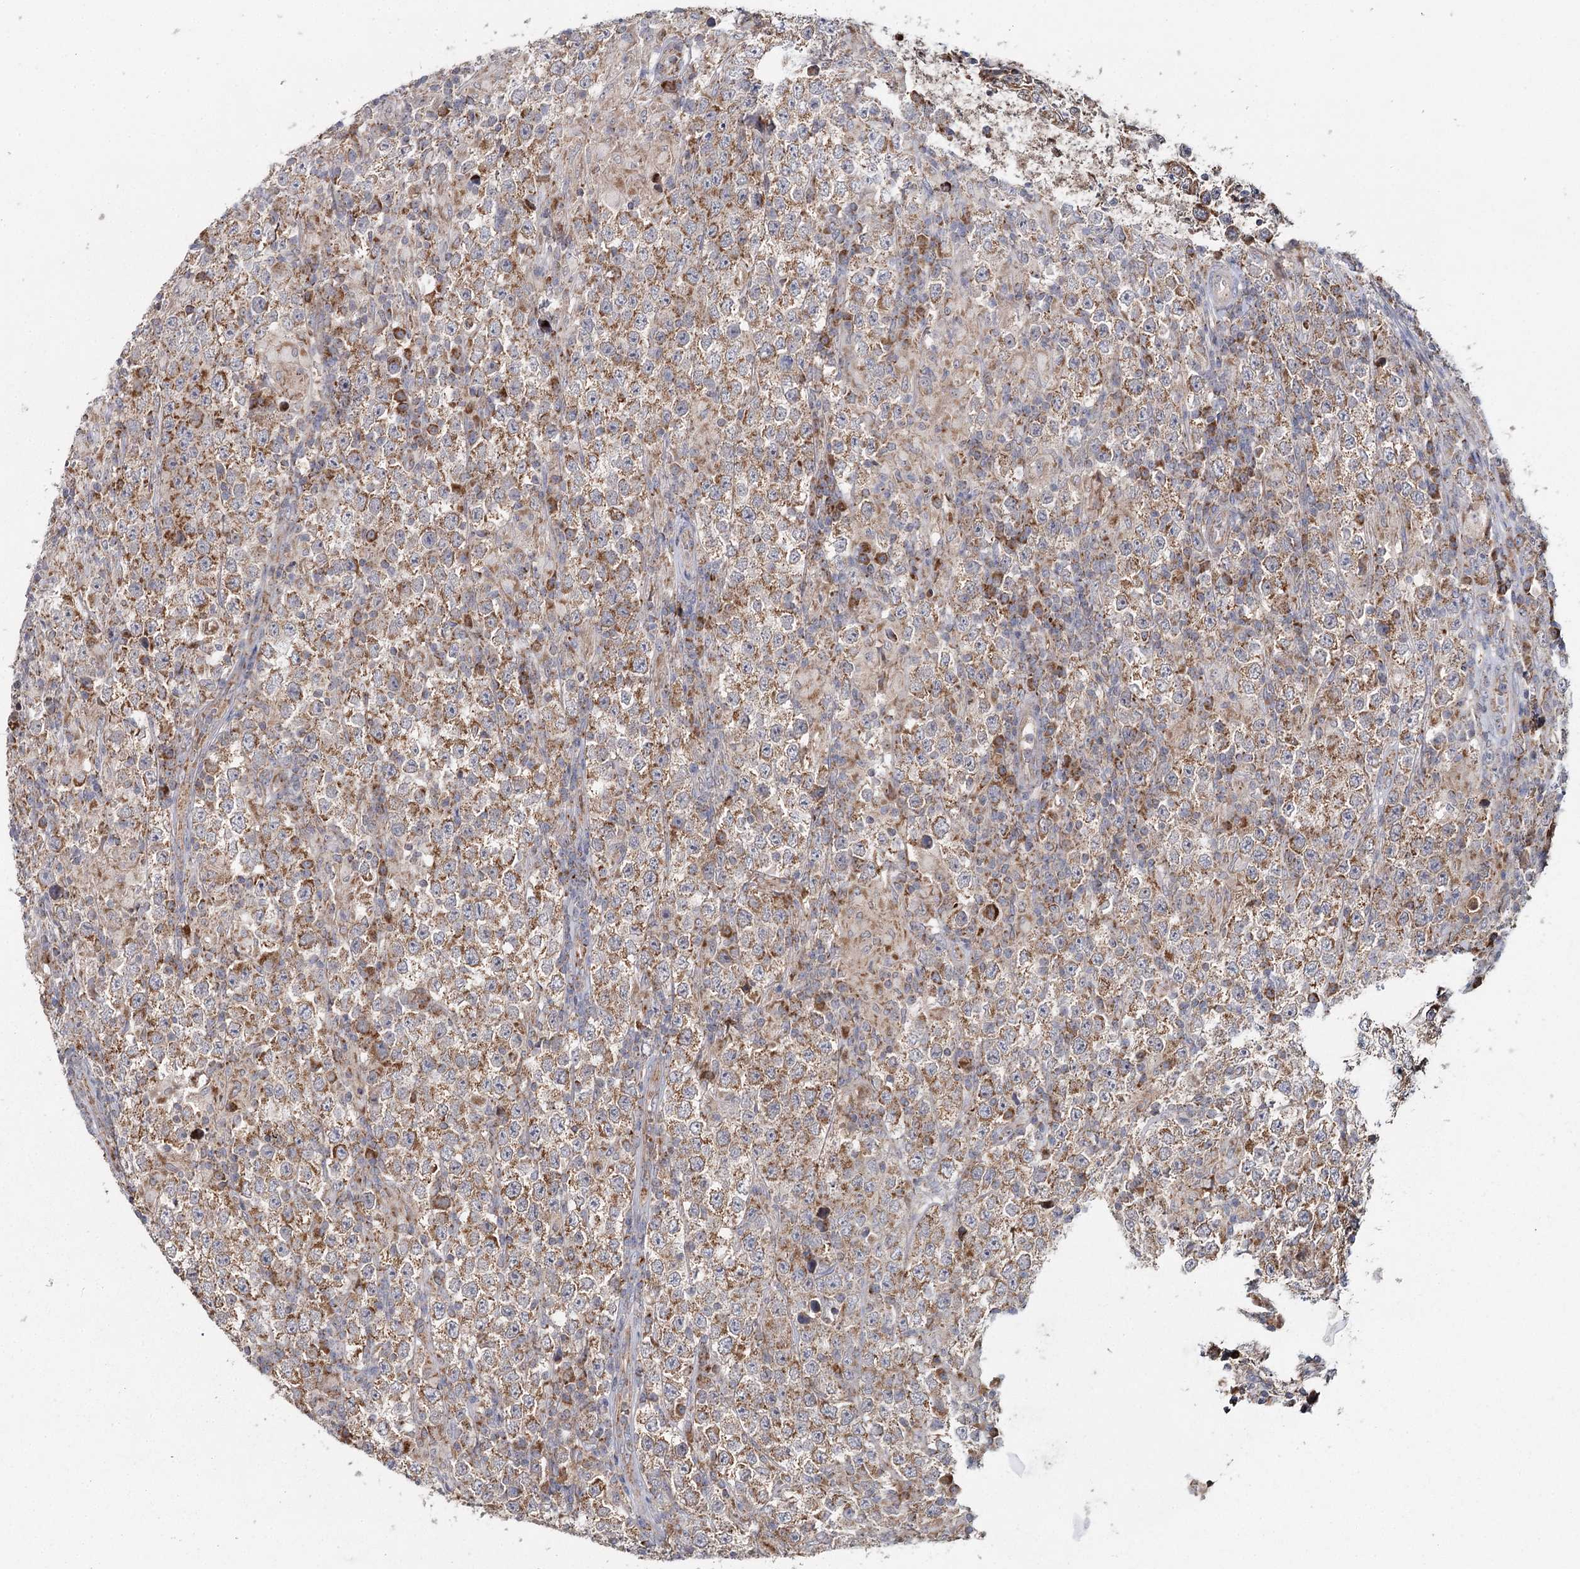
{"staining": {"intensity": "moderate", "quantity": ">75%", "location": "cytoplasmic/membranous"}, "tissue": "testis cancer", "cell_type": "Tumor cells", "image_type": "cancer", "snomed": [{"axis": "morphology", "description": "Normal tissue, NOS"}, {"axis": "morphology", "description": "Urothelial carcinoma, High grade"}, {"axis": "morphology", "description": "Seminoma, NOS"}, {"axis": "morphology", "description": "Carcinoma, Embryonal, NOS"}, {"axis": "topography", "description": "Urinary bladder"}, {"axis": "topography", "description": "Testis"}], "caption": "A micrograph showing moderate cytoplasmic/membranous staining in about >75% of tumor cells in testis cancer, as visualized by brown immunohistochemical staining.", "gene": "MRPL44", "patient": {"sex": "male", "age": 41}}